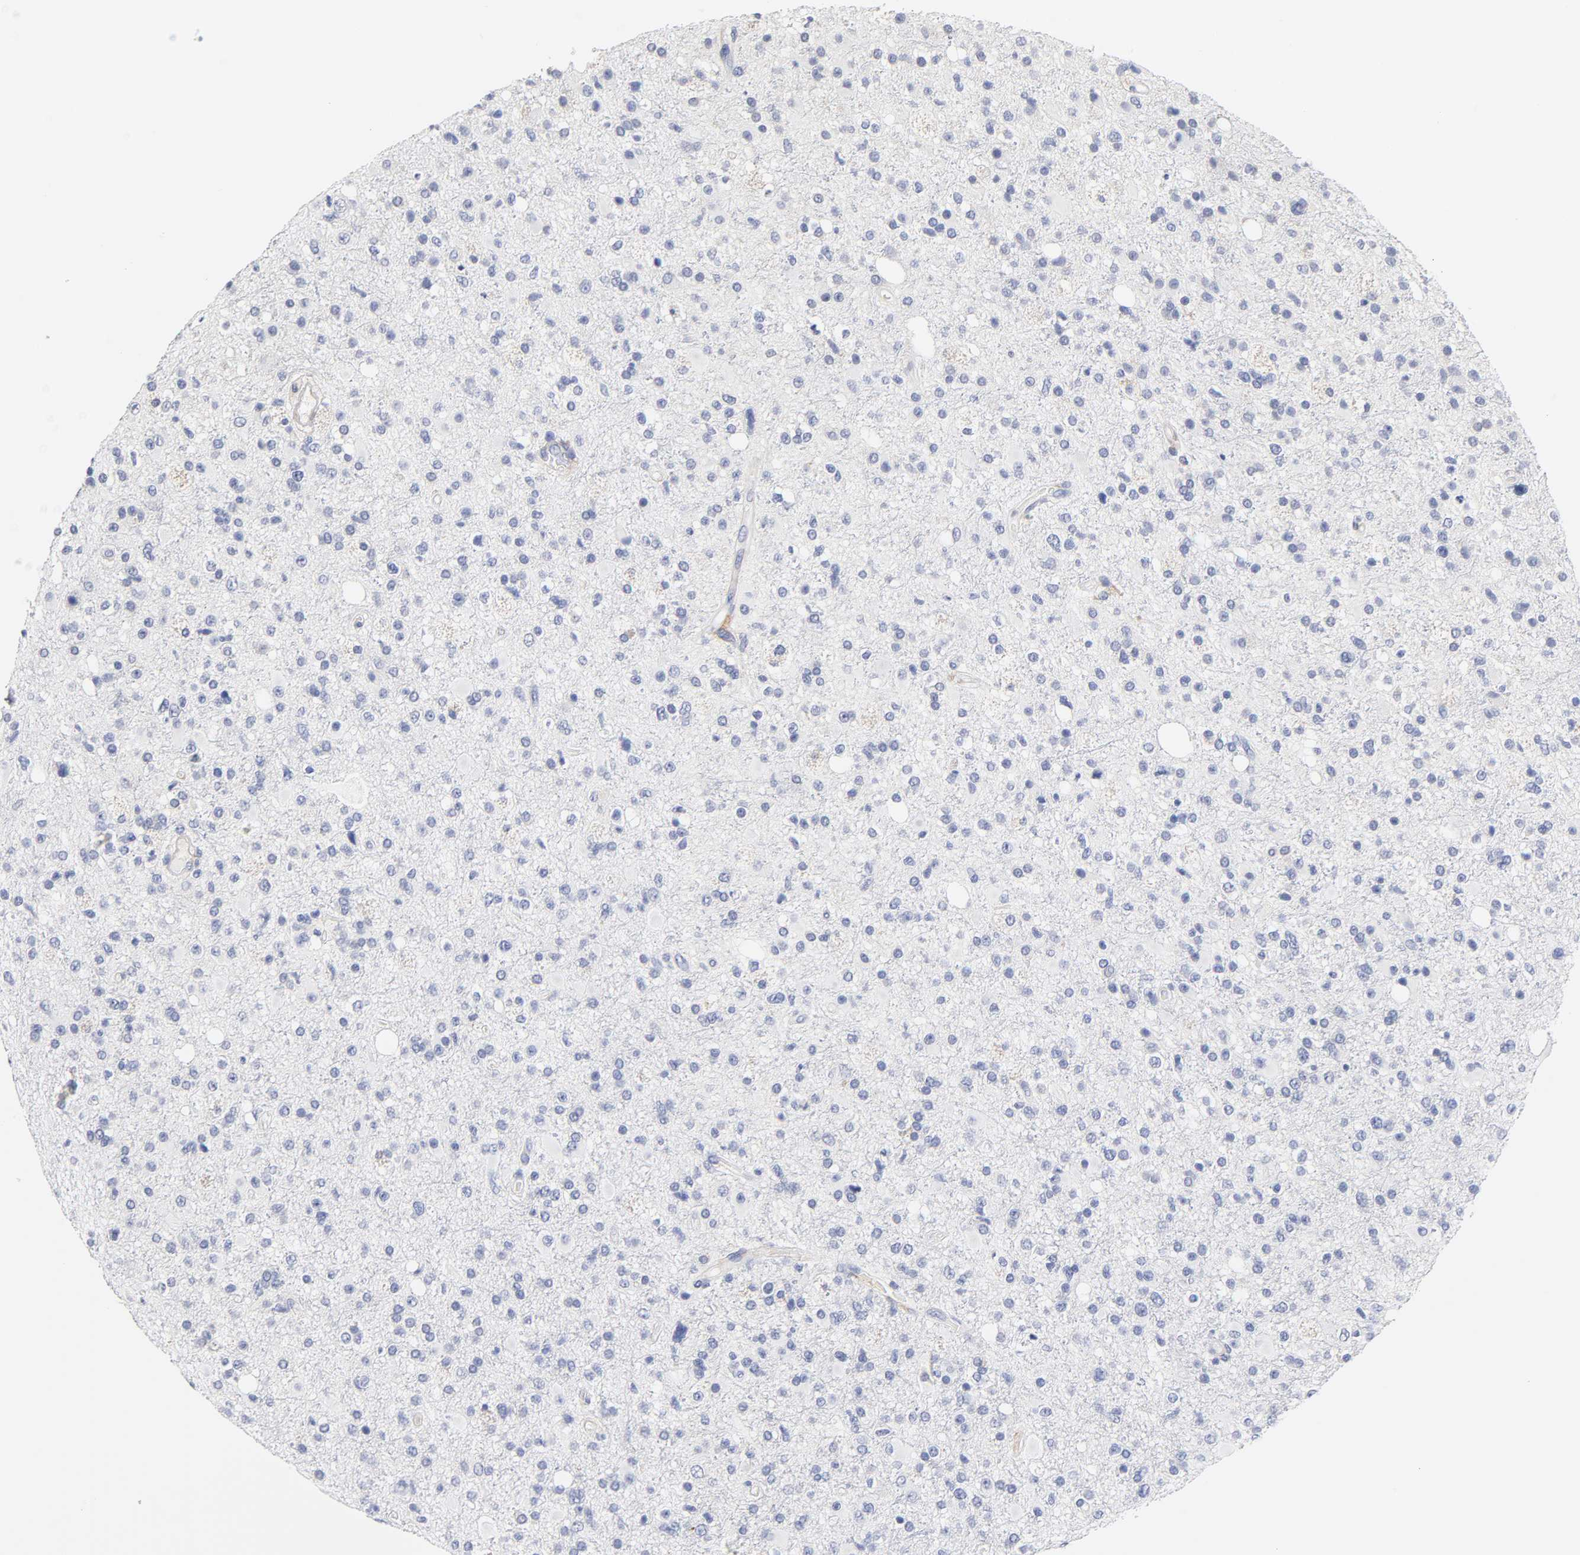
{"staining": {"intensity": "negative", "quantity": "none", "location": "none"}, "tissue": "glioma", "cell_type": "Tumor cells", "image_type": "cancer", "snomed": [{"axis": "morphology", "description": "Glioma, malignant, High grade"}, {"axis": "topography", "description": "Brain"}], "caption": "Histopathology image shows no protein positivity in tumor cells of malignant glioma (high-grade) tissue. The staining is performed using DAB (3,3'-diaminobenzidine) brown chromogen with nuclei counter-stained in using hematoxylin.", "gene": "LAMB1", "patient": {"sex": "male", "age": 33}}